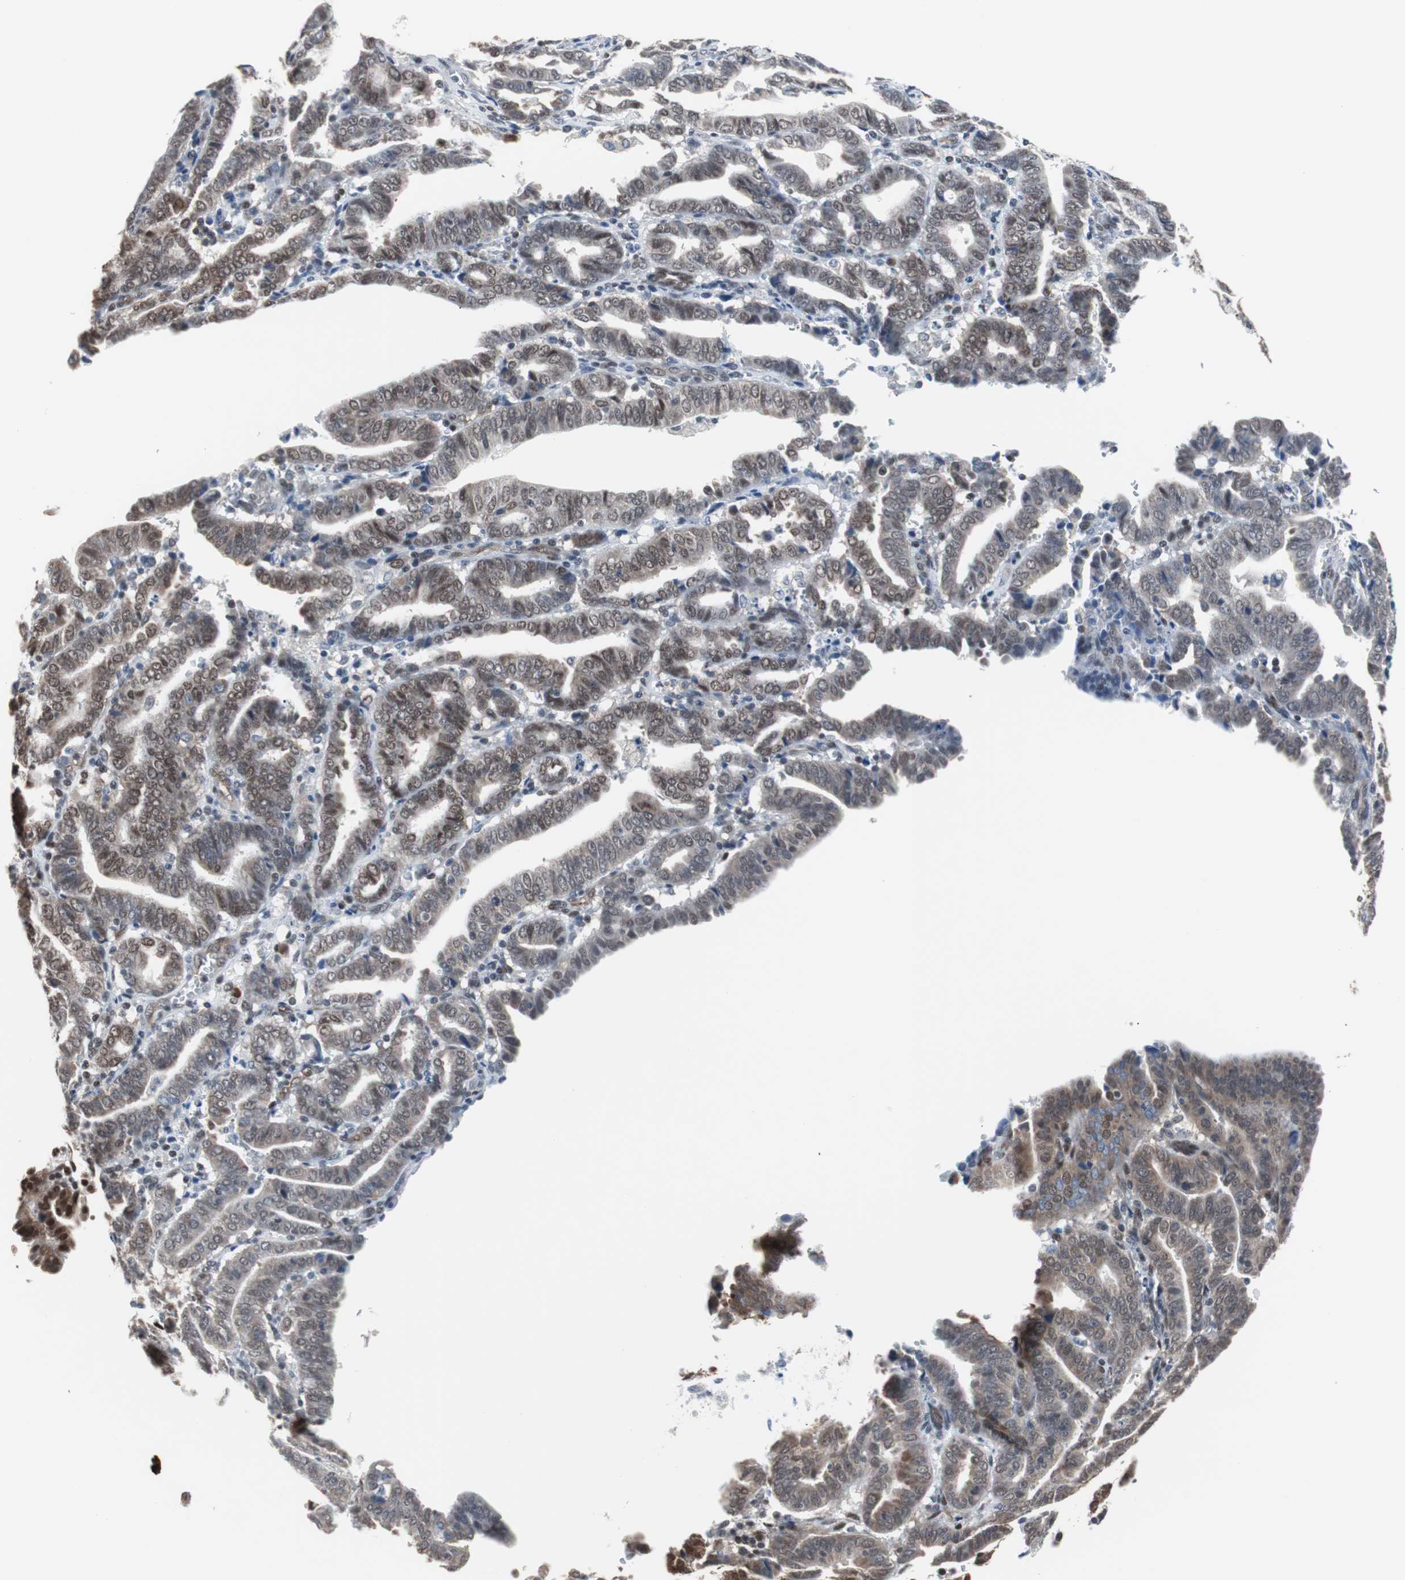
{"staining": {"intensity": "moderate", "quantity": "25%-75%", "location": "cytoplasmic/membranous,nuclear"}, "tissue": "endometrial cancer", "cell_type": "Tumor cells", "image_type": "cancer", "snomed": [{"axis": "morphology", "description": "Adenocarcinoma, NOS"}, {"axis": "topography", "description": "Uterus"}], "caption": "A brown stain labels moderate cytoplasmic/membranous and nuclear expression of a protein in human adenocarcinoma (endometrial) tumor cells. (DAB (3,3'-diaminobenzidine) IHC with brightfield microscopy, high magnification).", "gene": "ZHX2", "patient": {"sex": "female", "age": 83}}